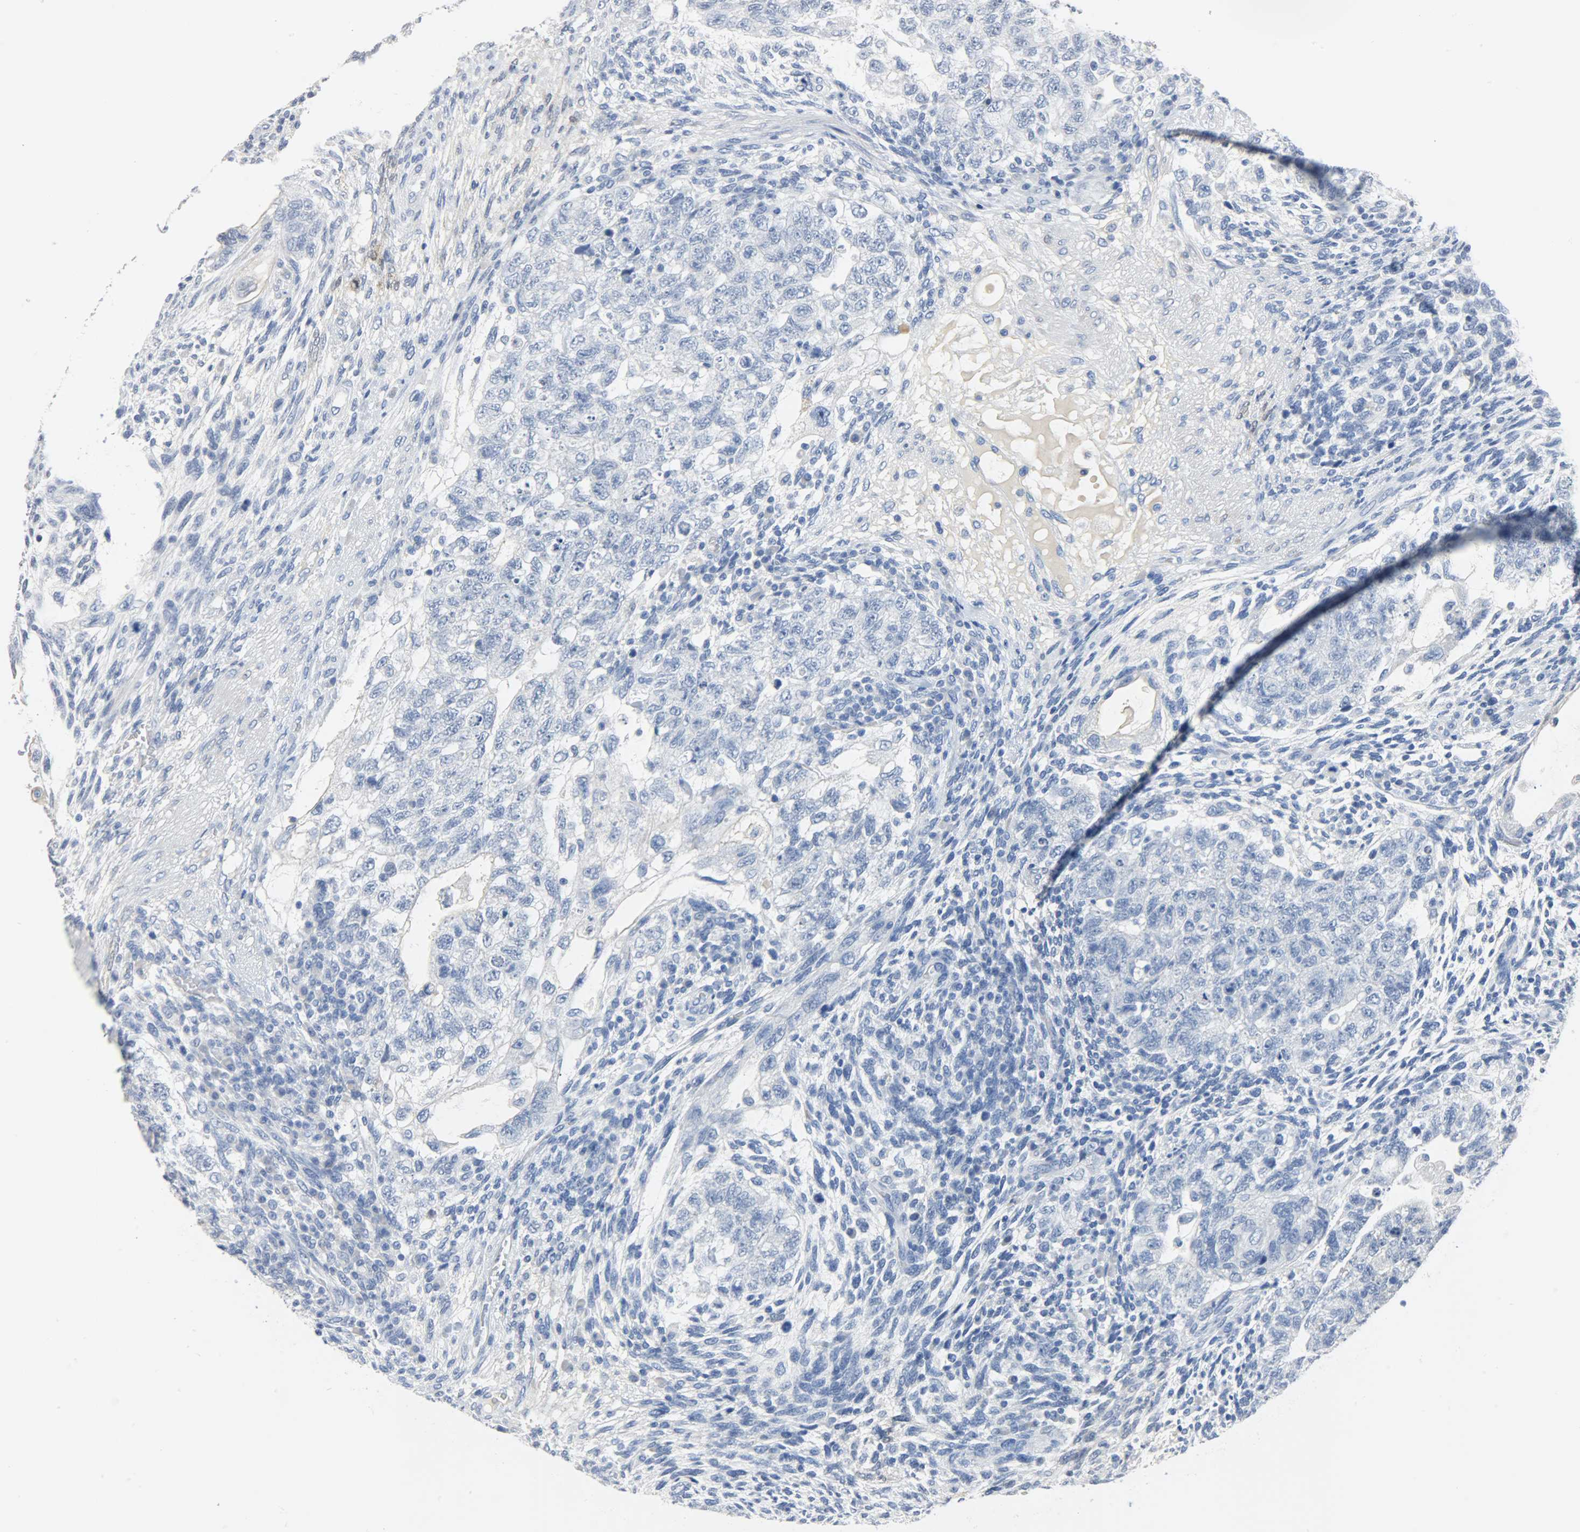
{"staining": {"intensity": "negative", "quantity": "none", "location": "none"}, "tissue": "testis cancer", "cell_type": "Tumor cells", "image_type": "cancer", "snomed": [{"axis": "morphology", "description": "Normal tissue, NOS"}, {"axis": "morphology", "description": "Carcinoma, Embryonal, NOS"}, {"axis": "topography", "description": "Testis"}], "caption": "Immunohistochemistry (IHC) photomicrograph of human embryonal carcinoma (testis) stained for a protein (brown), which displays no expression in tumor cells.", "gene": "CA3", "patient": {"sex": "male", "age": 36}}